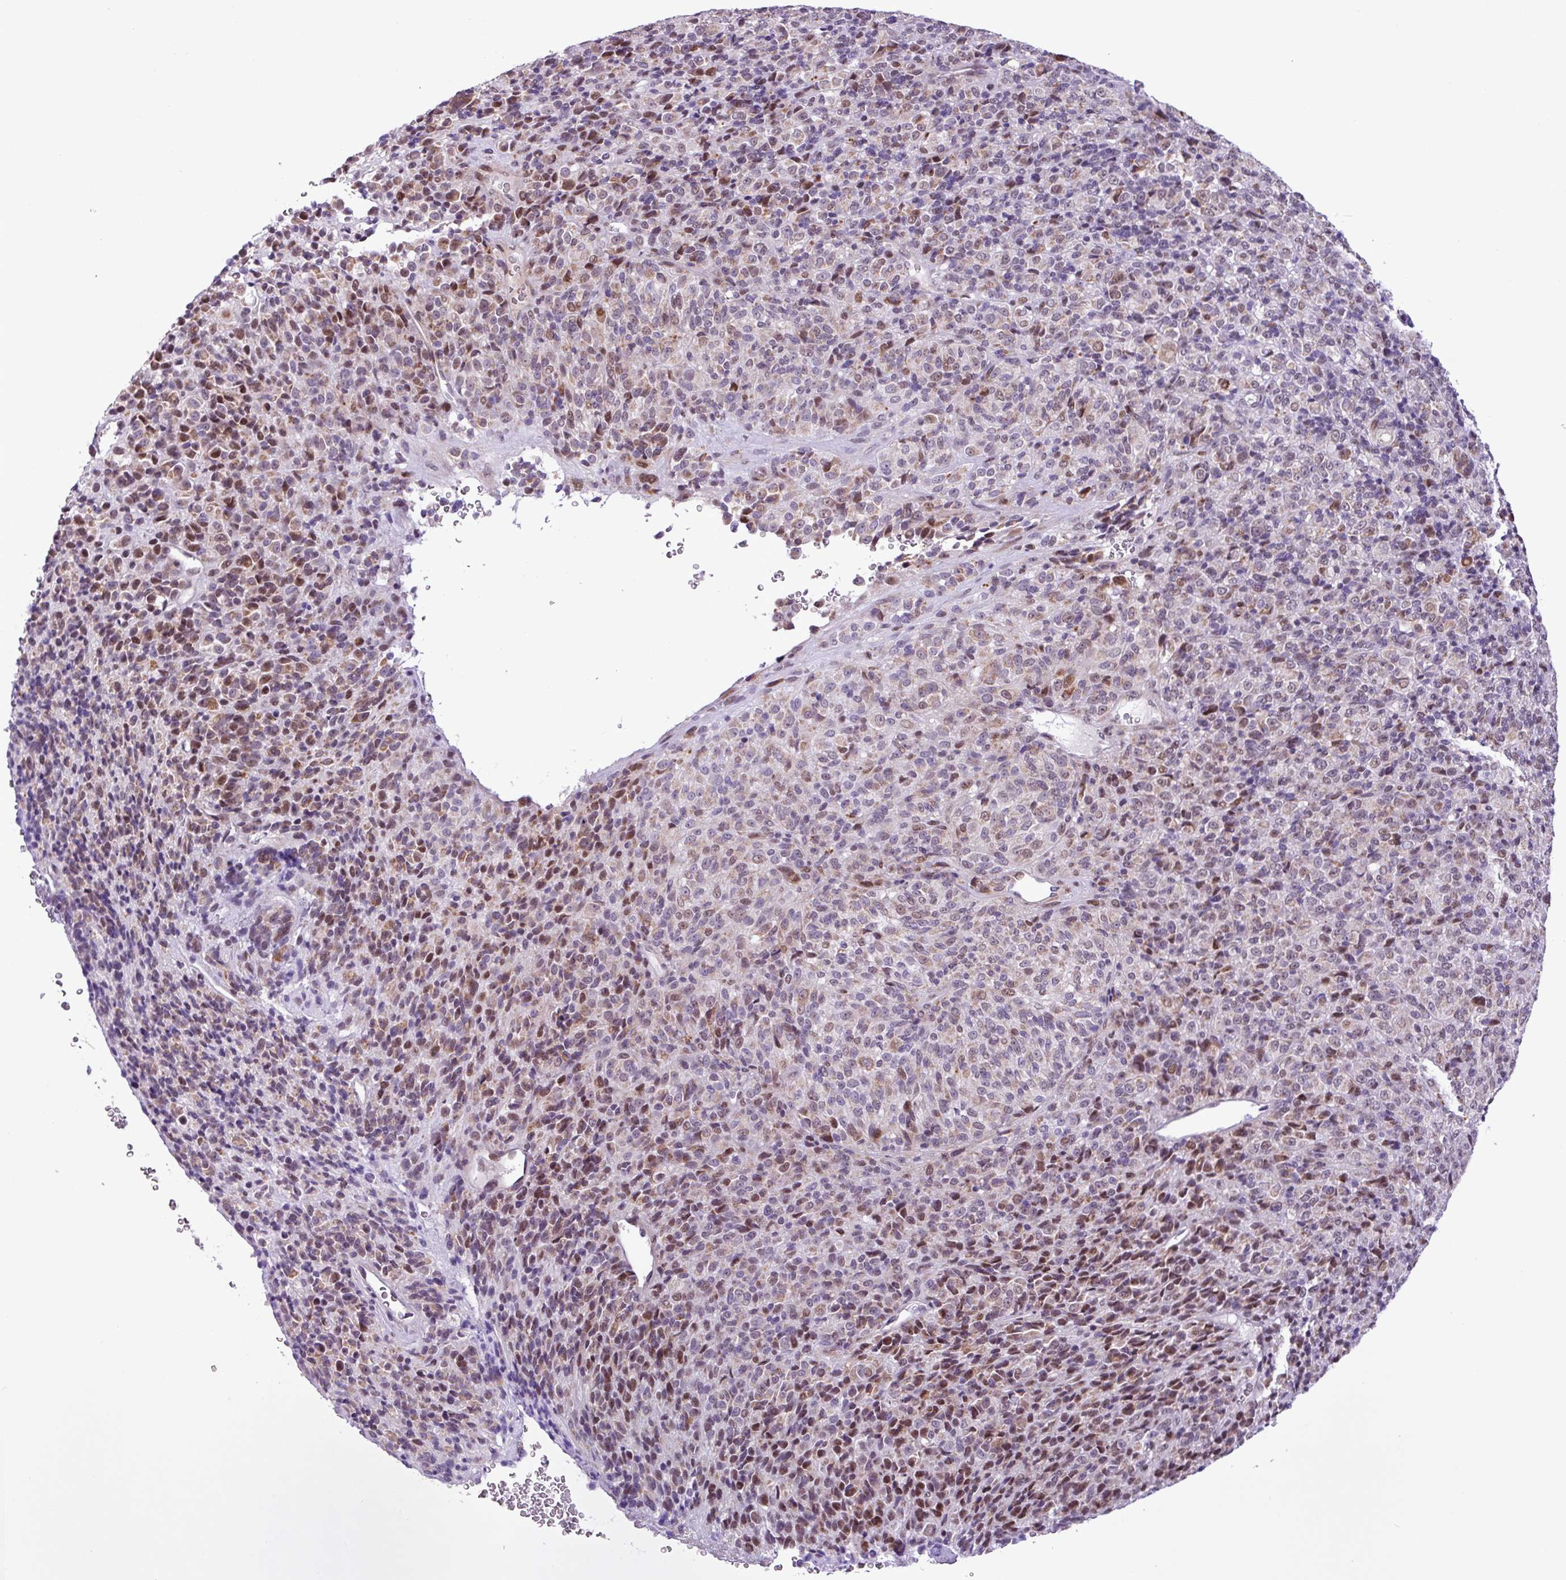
{"staining": {"intensity": "moderate", "quantity": "<25%", "location": "nuclear"}, "tissue": "melanoma", "cell_type": "Tumor cells", "image_type": "cancer", "snomed": [{"axis": "morphology", "description": "Malignant melanoma, Metastatic site"}, {"axis": "topography", "description": "Brain"}], "caption": "IHC image of malignant melanoma (metastatic site) stained for a protein (brown), which exhibits low levels of moderate nuclear positivity in approximately <25% of tumor cells.", "gene": "ZNF354A", "patient": {"sex": "female", "age": 56}}